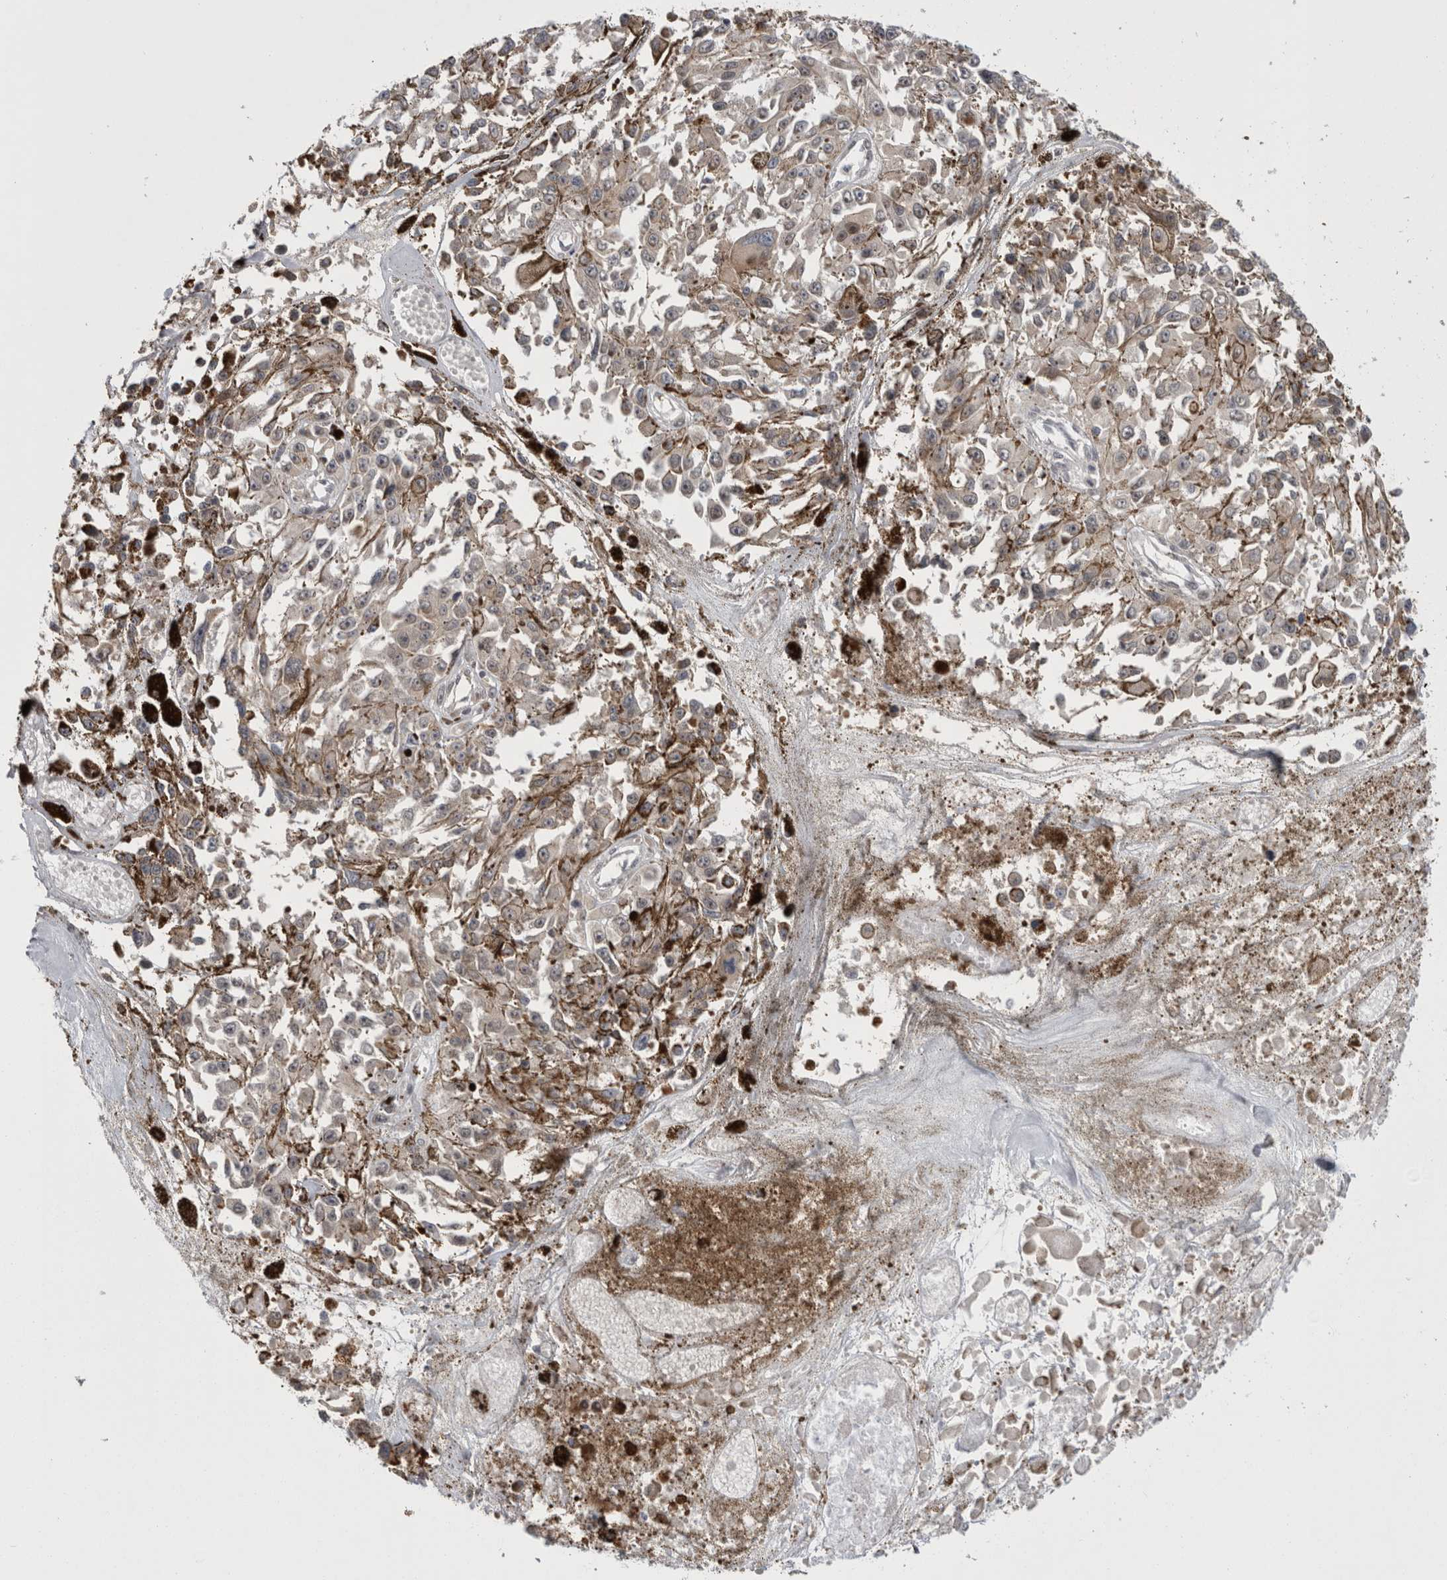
{"staining": {"intensity": "negative", "quantity": "none", "location": "none"}, "tissue": "melanoma", "cell_type": "Tumor cells", "image_type": "cancer", "snomed": [{"axis": "morphology", "description": "Malignant melanoma, Metastatic site"}, {"axis": "topography", "description": "Lymph node"}], "caption": "An image of malignant melanoma (metastatic site) stained for a protein demonstrates no brown staining in tumor cells. Brightfield microscopy of IHC stained with DAB (3,3'-diaminobenzidine) (brown) and hematoxylin (blue), captured at high magnification.", "gene": "PSMB2", "patient": {"sex": "male", "age": 59}}